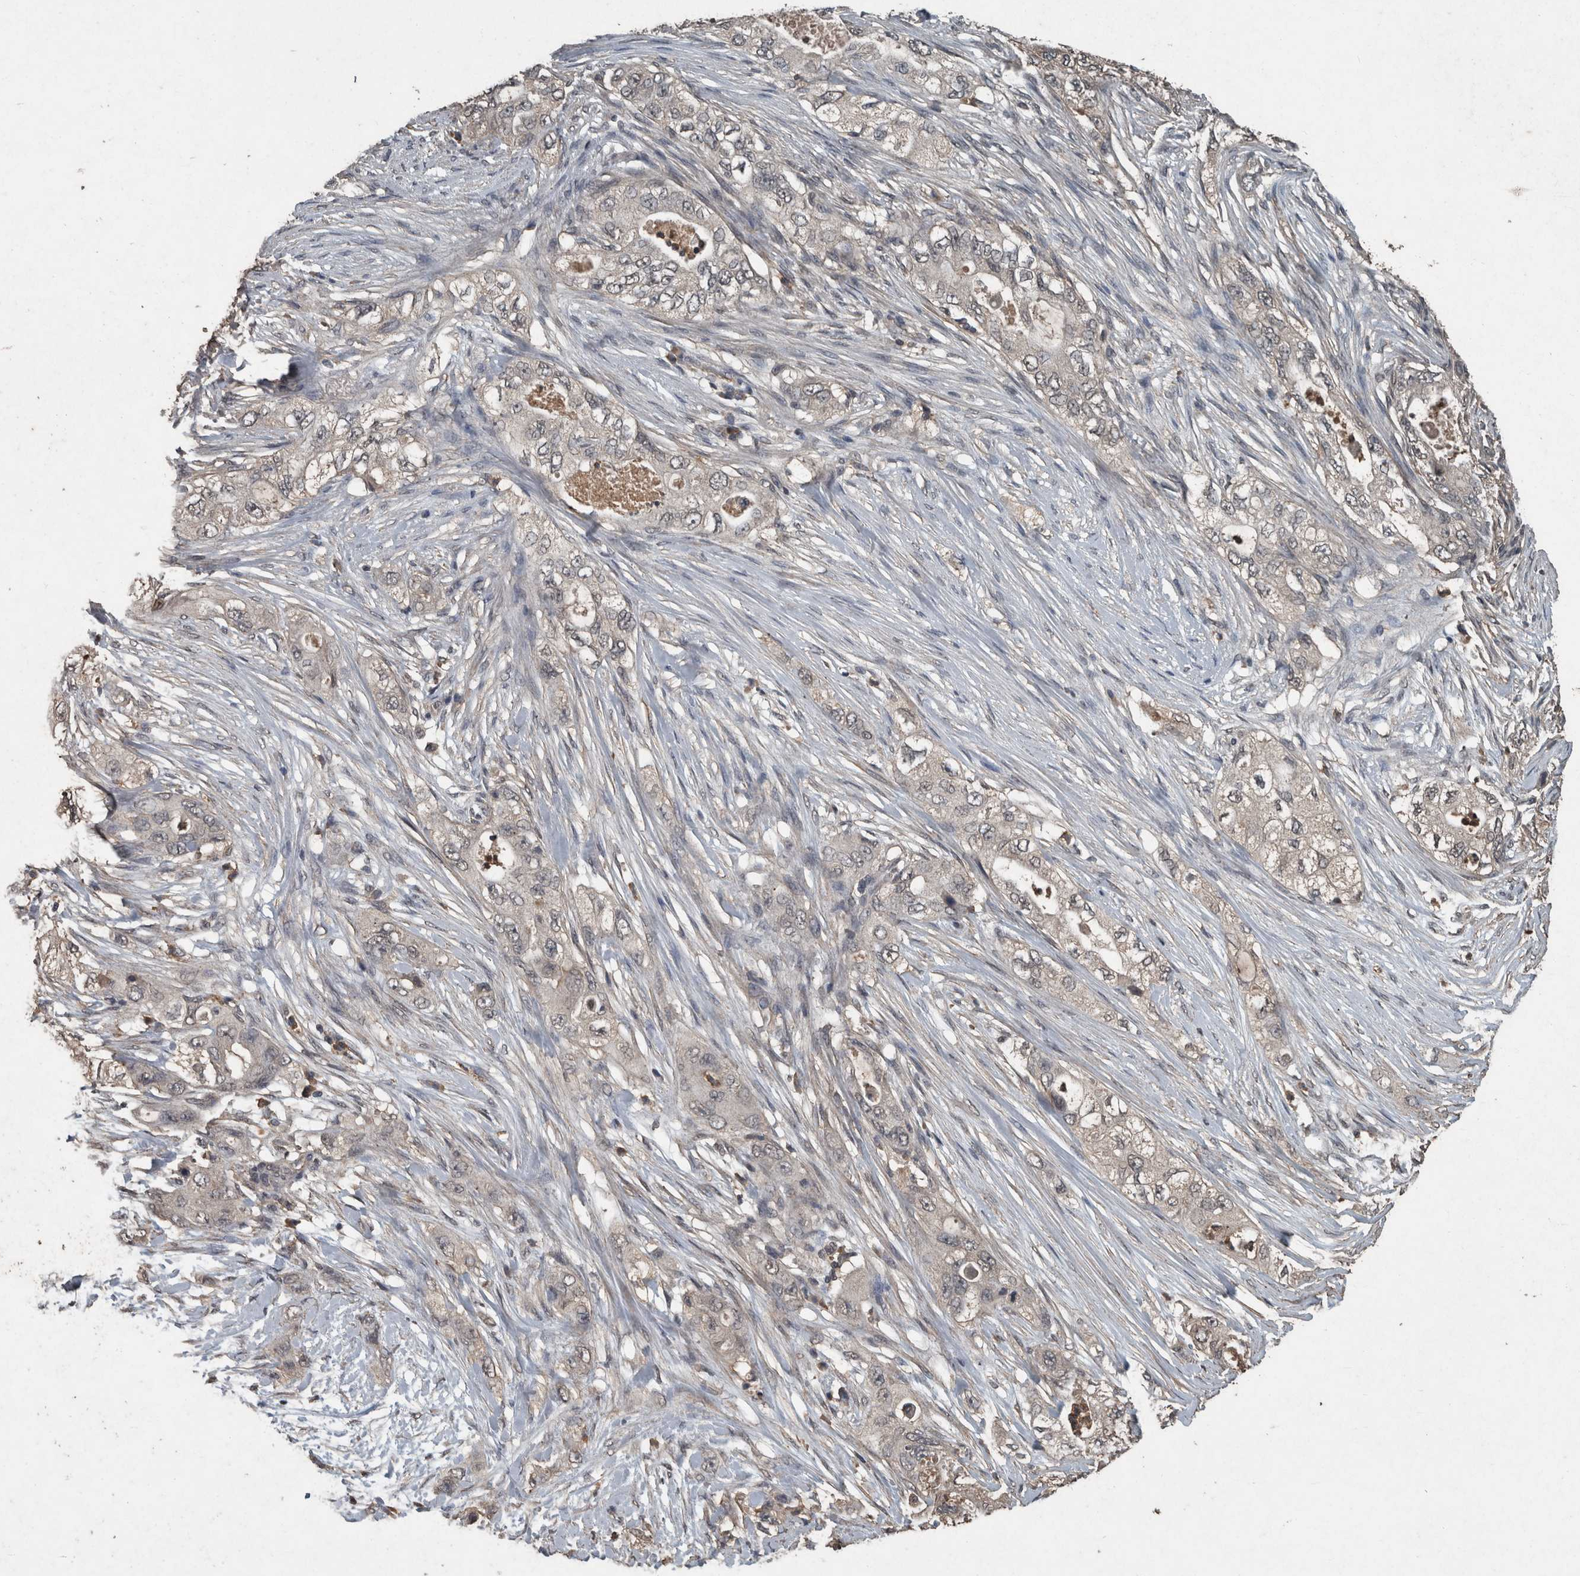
{"staining": {"intensity": "negative", "quantity": "none", "location": "none"}, "tissue": "pancreatic cancer", "cell_type": "Tumor cells", "image_type": "cancer", "snomed": [{"axis": "morphology", "description": "Adenocarcinoma, NOS"}, {"axis": "topography", "description": "Pancreas"}], "caption": "Tumor cells show no significant protein staining in pancreatic adenocarcinoma.", "gene": "FGFRL1", "patient": {"sex": "female", "age": 73}}